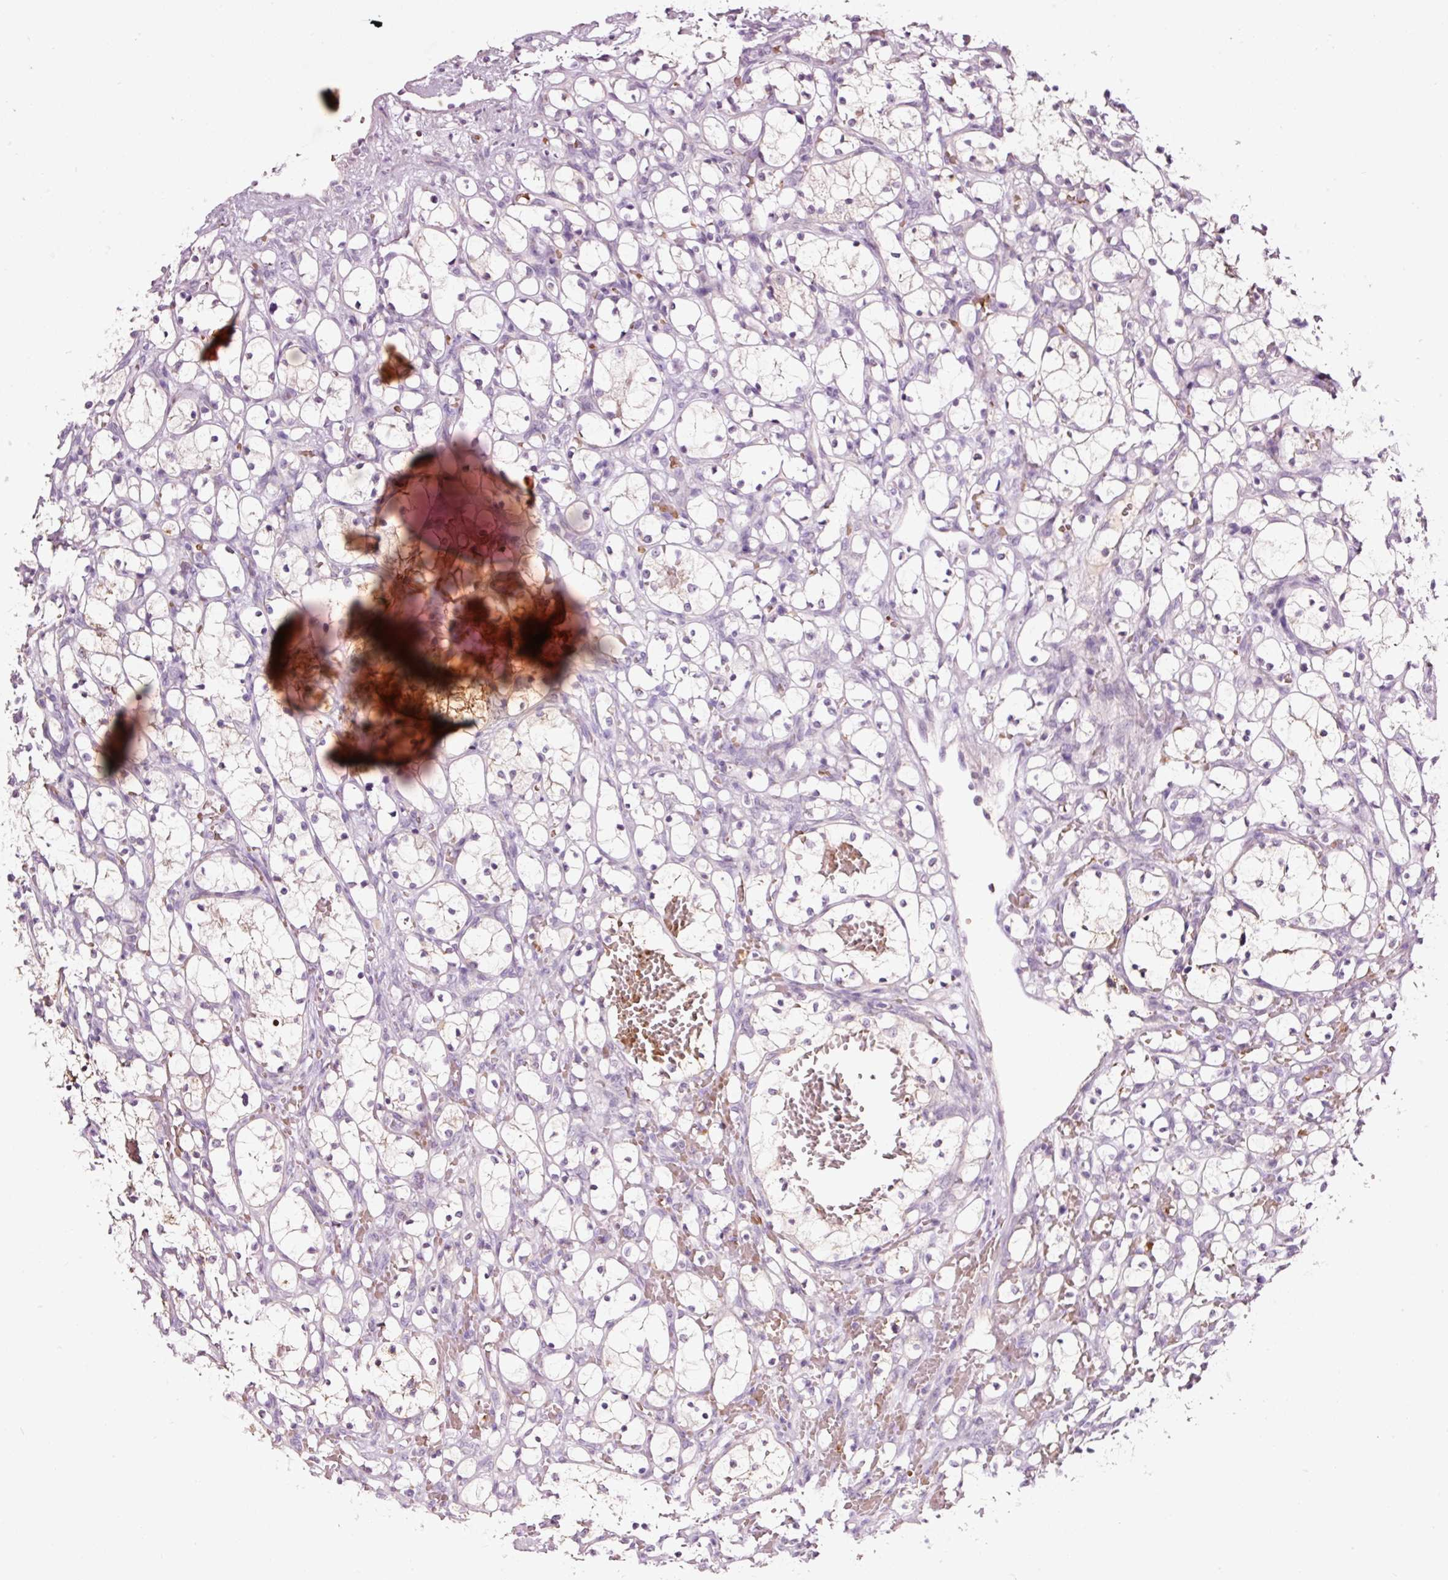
{"staining": {"intensity": "negative", "quantity": "none", "location": "none"}, "tissue": "renal cancer", "cell_type": "Tumor cells", "image_type": "cancer", "snomed": [{"axis": "morphology", "description": "Adenocarcinoma, NOS"}, {"axis": "topography", "description": "Kidney"}], "caption": "A histopathology image of renal cancer (adenocarcinoma) stained for a protein displays no brown staining in tumor cells.", "gene": "LDHAL6B", "patient": {"sex": "female", "age": 69}}